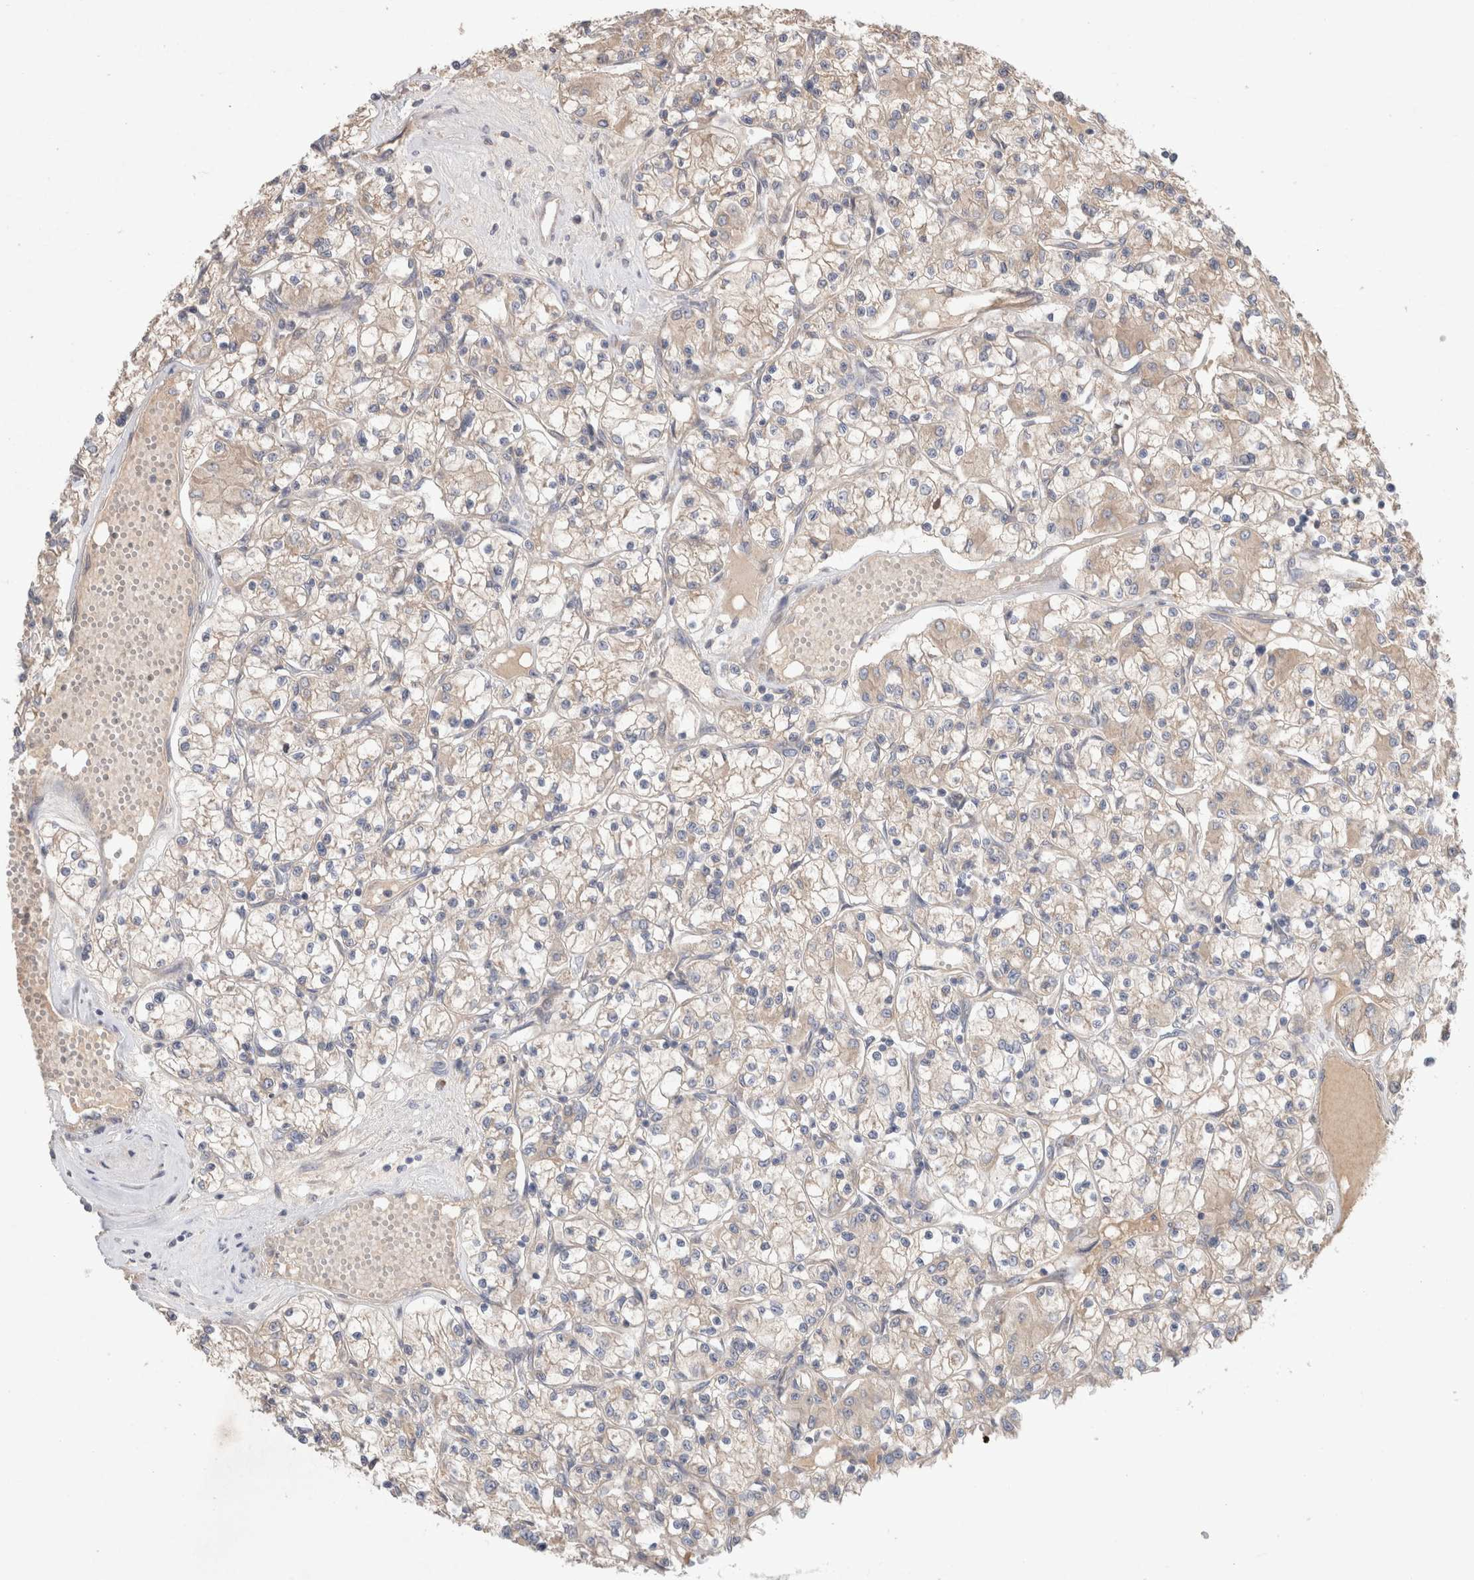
{"staining": {"intensity": "weak", "quantity": "25%-75%", "location": "cytoplasmic/membranous"}, "tissue": "renal cancer", "cell_type": "Tumor cells", "image_type": "cancer", "snomed": [{"axis": "morphology", "description": "Adenocarcinoma, NOS"}, {"axis": "topography", "description": "Kidney"}], "caption": "There is low levels of weak cytoplasmic/membranous positivity in tumor cells of adenocarcinoma (renal), as demonstrated by immunohistochemical staining (brown color).", "gene": "SYDE2", "patient": {"sex": "female", "age": 59}}